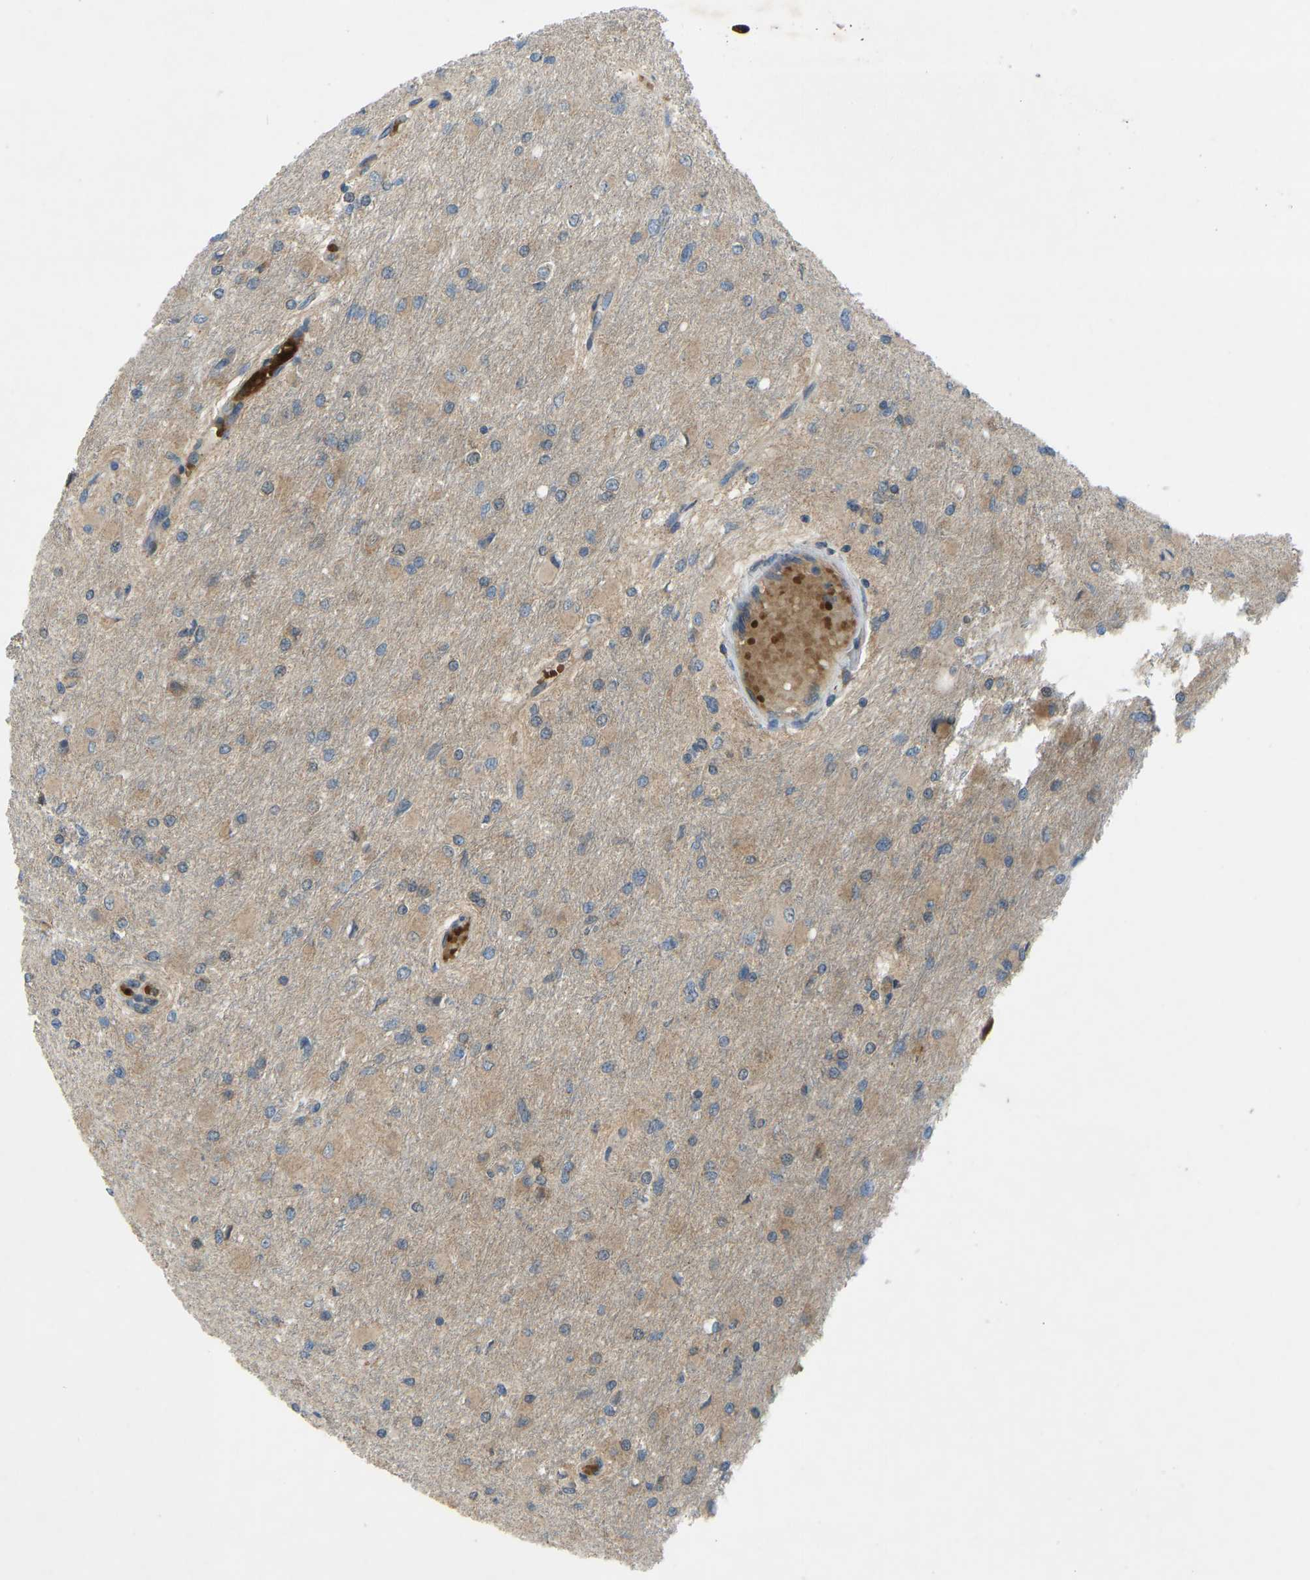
{"staining": {"intensity": "weak", "quantity": "25%-75%", "location": "cytoplasmic/membranous"}, "tissue": "glioma", "cell_type": "Tumor cells", "image_type": "cancer", "snomed": [{"axis": "morphology", "description": "Glioma, malignant, High grade"}, {"axis": "topography", "description": "Cerebral cortex"}], "caption": "Brown immunohistochemical staining in glioma displays weak cytoplasmic/membranous positivity in approximately 25%-75% of tumor cells.", "gene": "ZNF71", "patient": {"sex": "female", "age": 36}}